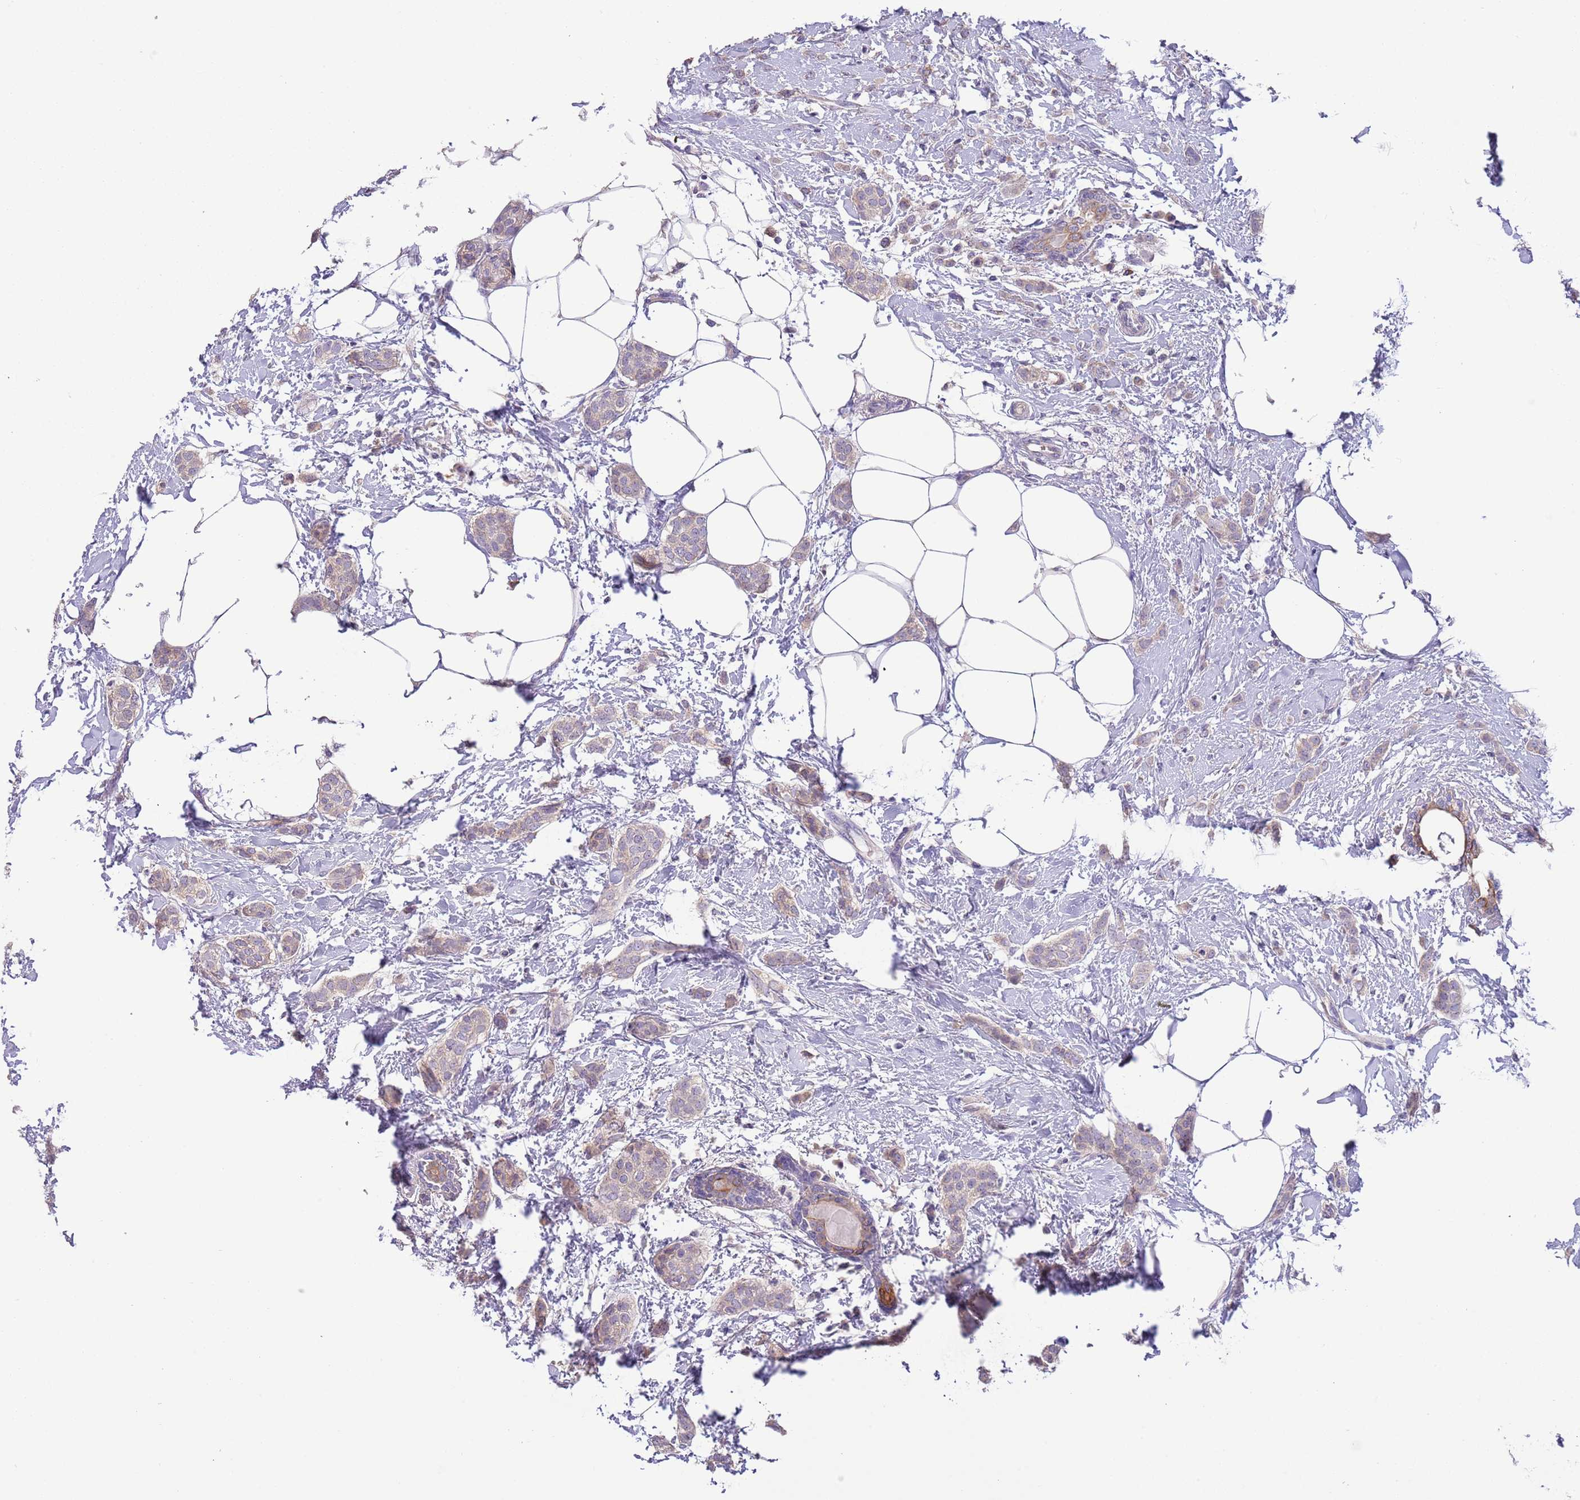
{"staining": {"intensity": "weak", "quantity": "<25%", "location": "cytoplasmic/membranous"}, "tissue": "breast cancer", "cell_type": "Tumor cells", "image_type": "cancer", "snomed": [{"axis": "morphology", "description": "Duct carcinoma"}, {"axis": "topography", "description": "Breast"}], "caption": "IHC photomicrograph of neoplastic tissue: breast cancer stained with DAB (3,3'-diaminobenzidine) displays no significant protein positivity in tumor cells. (DAB immunohistochemistry, high magnification).", "gene": "ZNF658", "patient": {"sex": "female", "age": 72}}